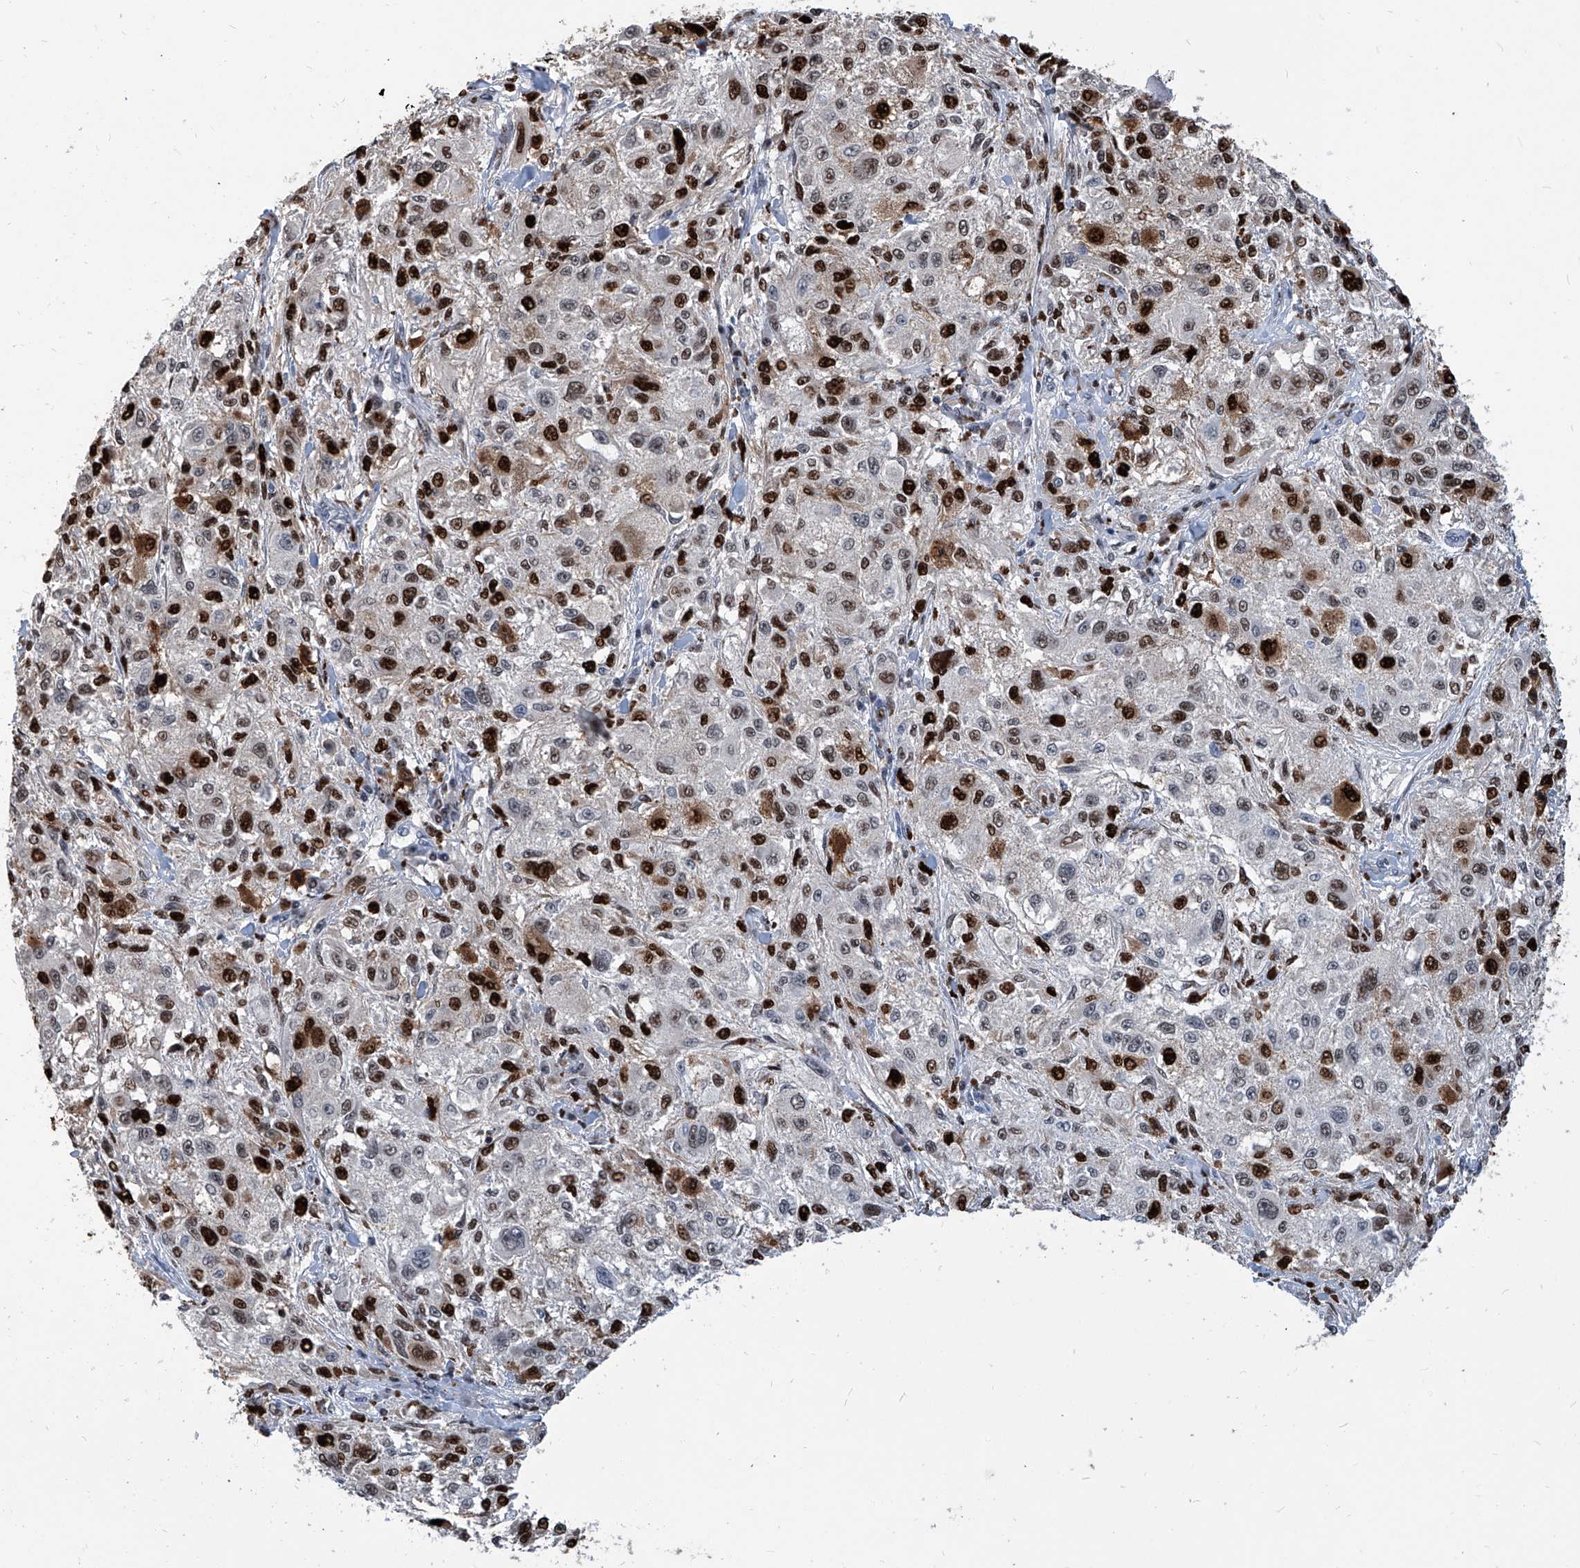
{"staining": {"intensity": "strong", "quantity": ">75%", "location": "nuclear"}, "tissue": "melanoma", "cell_type": "Tumor cells", "image_type": "cancer", "snomed": [{"axis": "morphology", "description": "Necrosis, NOS"}, {"axis": "morphology", "description": "Malignant melanoma, NOS"}, {"axis": "topography", "description": "Skin"}], "caption": "Immunohistochemistry (IHC) micrograph of human melanoma stained for a protein (brown), which displays high levels of strong nuclear expression in about >75% of tumor cells.", "gene": "PCNA", "patient": {"sex": "female", "age": 87}}